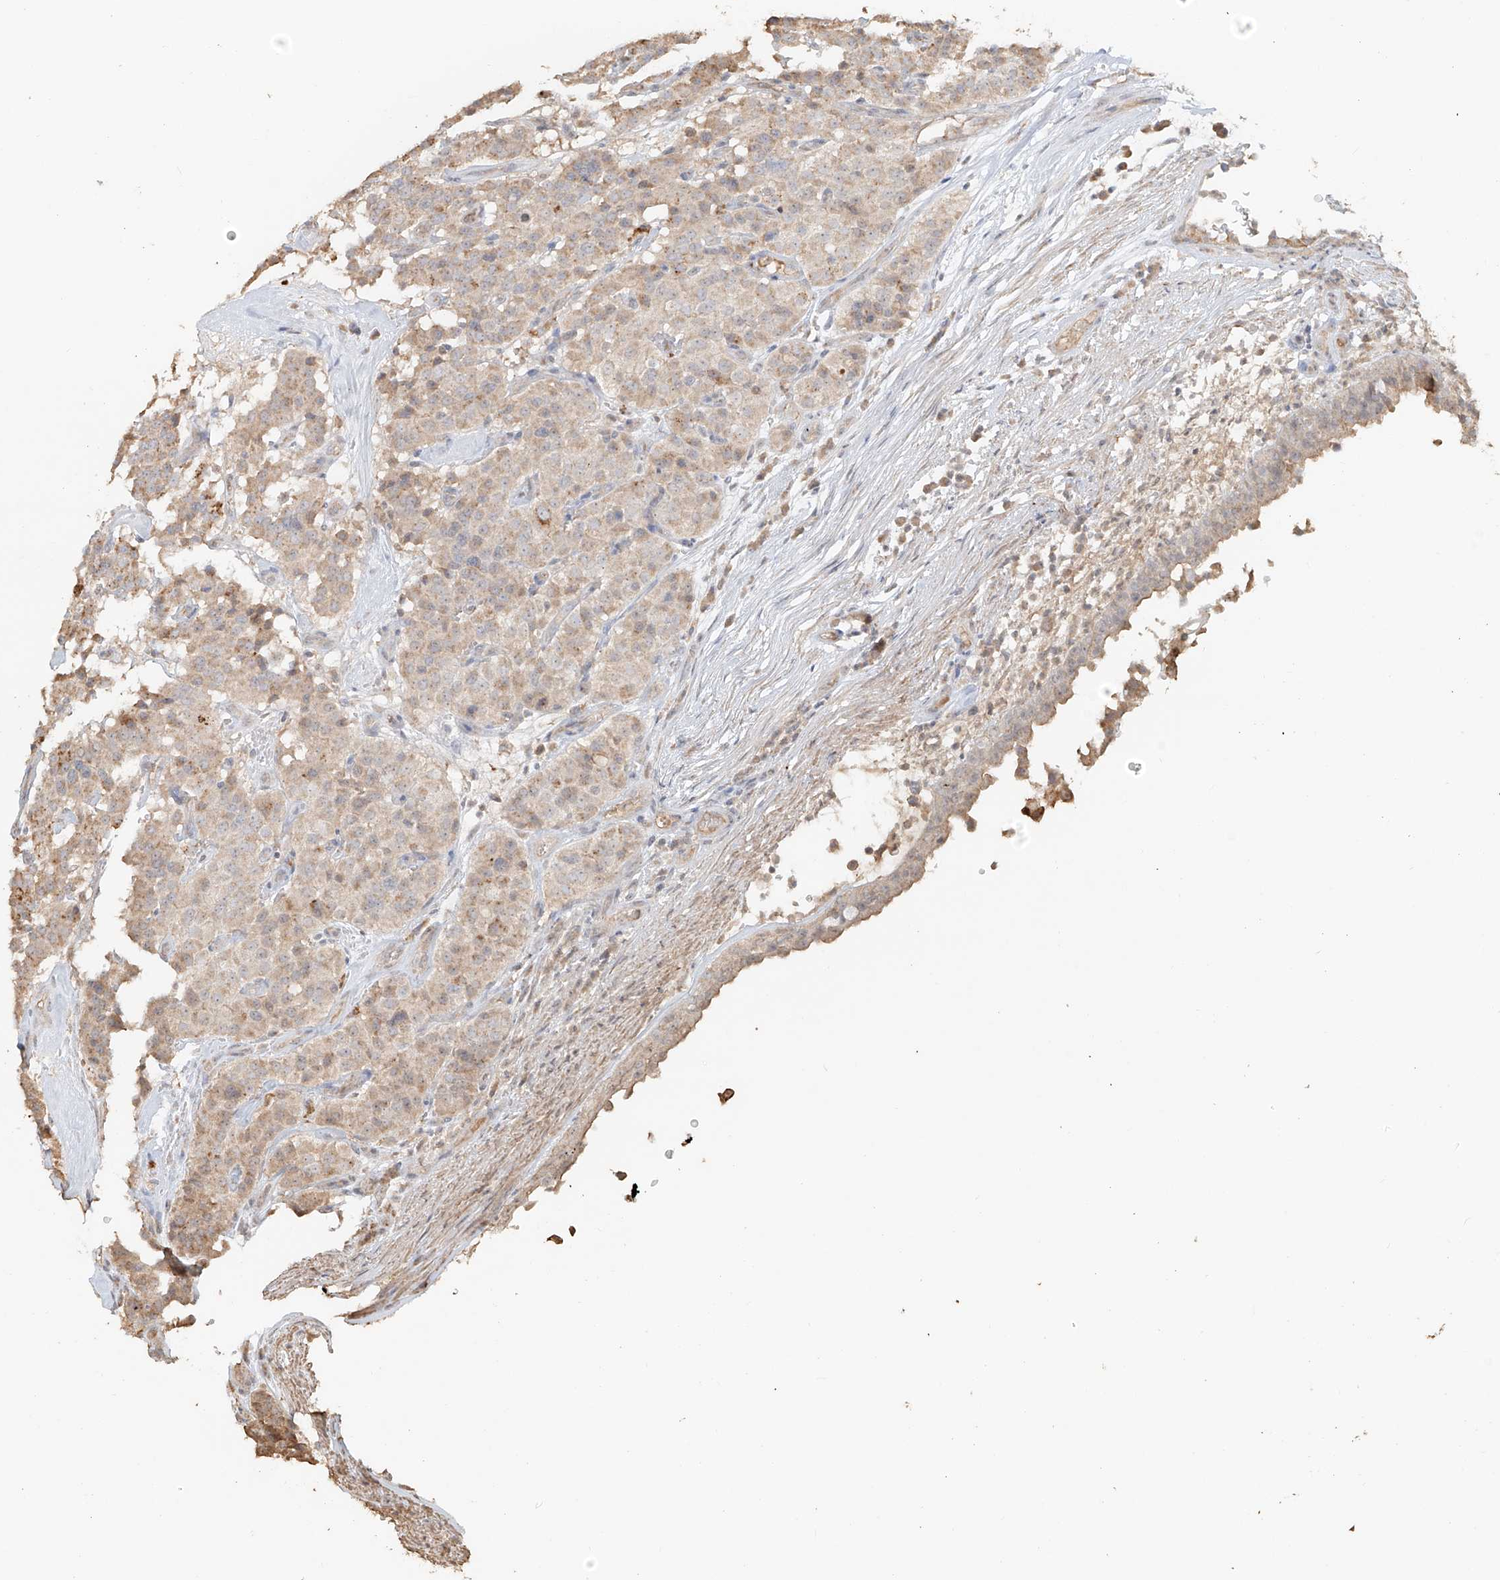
{"staining": {"intensity": "weak", "quantity": "<25%", "location": "cytoplasmic/membranous"}, "tissue": "carcinoid", "cell_type": "Tumor cells", "image_type": "cancer", "snomed": [{"axis": "morphology", "description": "Carcinoid, malignant, NOS"}, {"axis": "topography", "description": "Lung"}], "caption": "Photomicrograph shows no significant protein expression in tumor cells of carcinoid.", "gene": "NPHS1", "patient": {"sex": "male", "age": 30}}